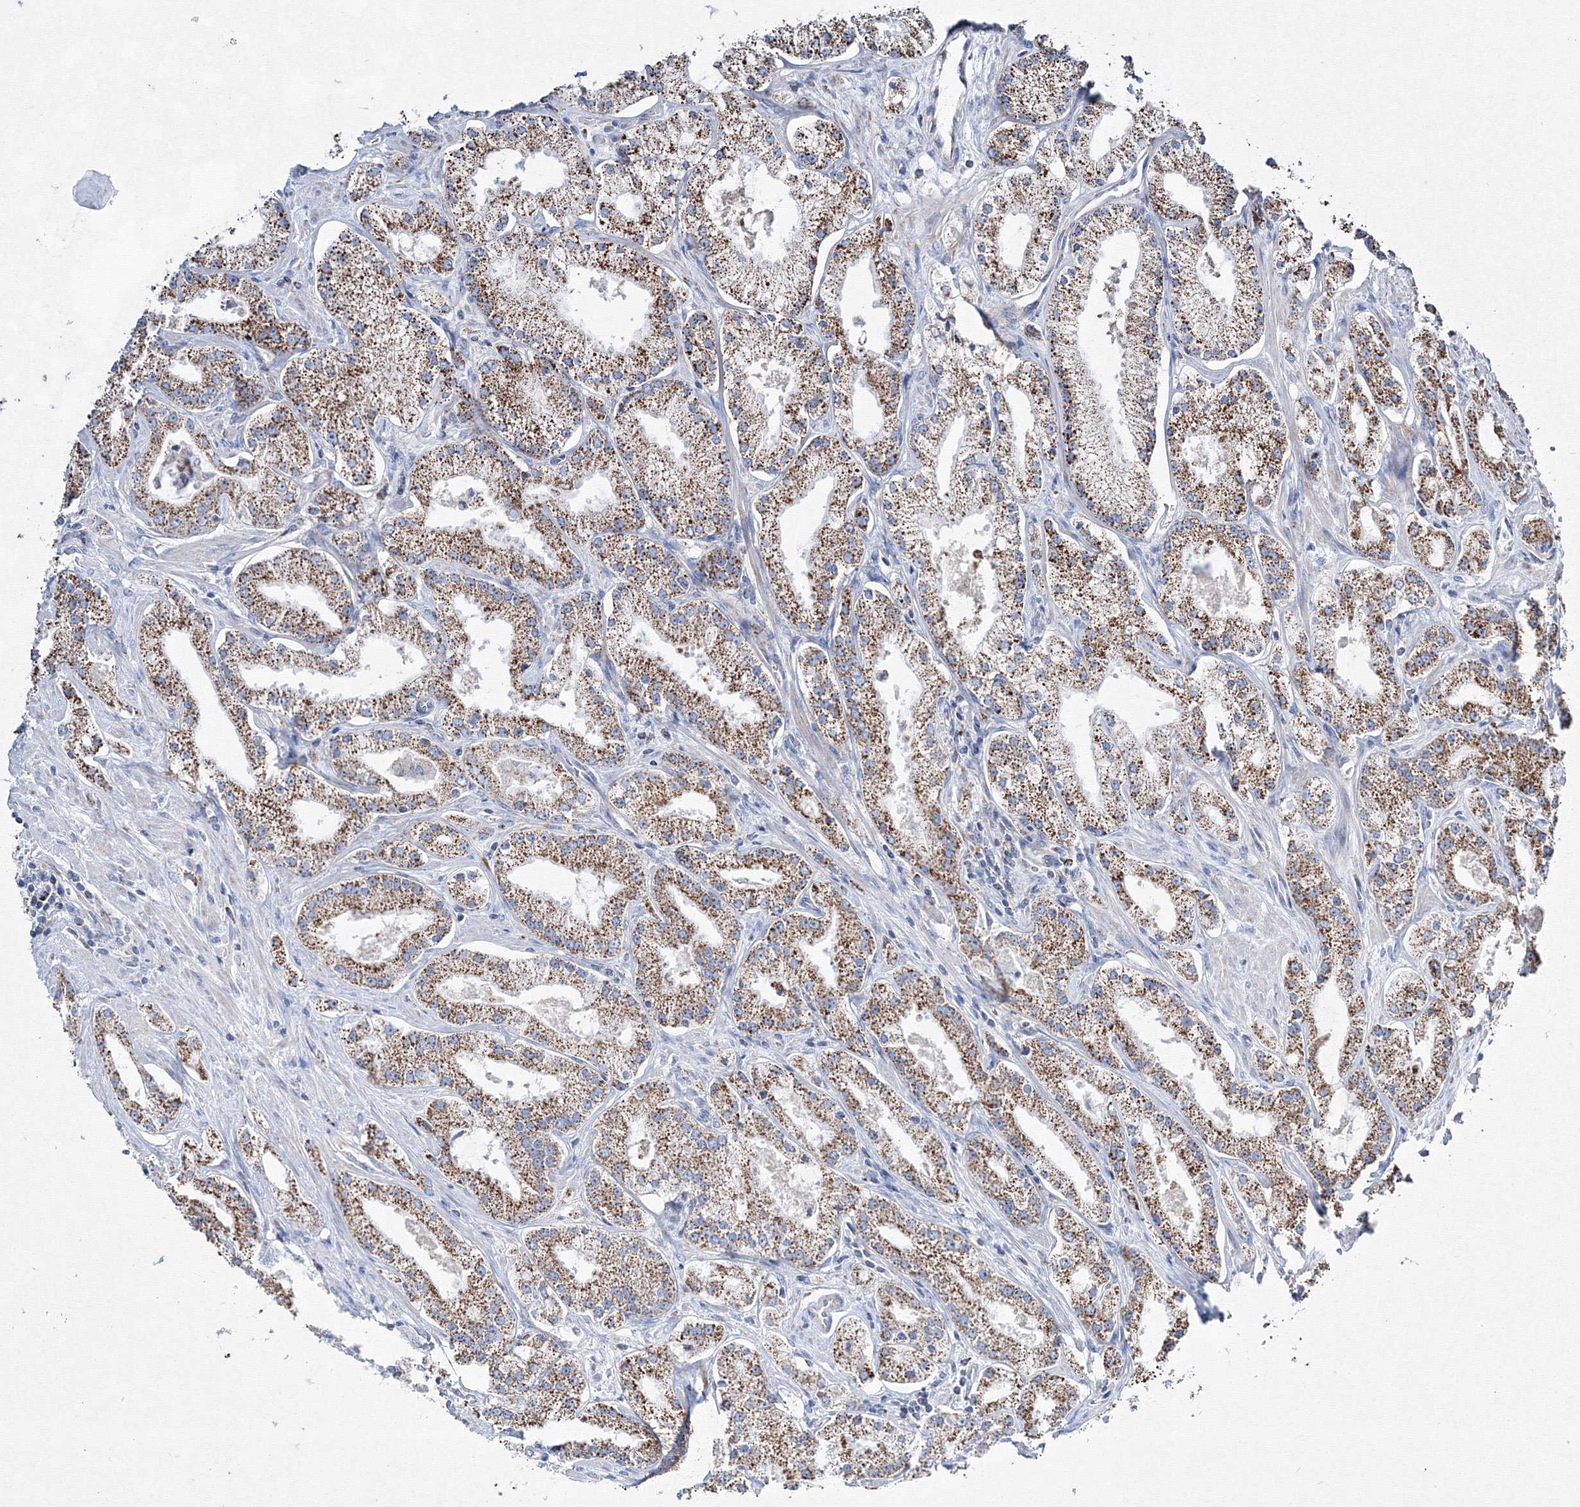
{"staining": {"intensity": "moderate", "quantity": ">75%", "location": "cytoplasmic/membranous"}, "tissue": "prostate cancer", "cell_type": "Tumor cells", "image_type": "cancer", "snomed": [{"axis": "morphology", "description": "Adenocarcinoma, Low grade"}, {"axis": "topography", "description": "Prostate"}], "caption": "A micrograph showing moderate cytoplasmic/membranous expression in approximately >75% of tumor cells in prostate cancer (low-grade adenocarcinoma), as visualized by brown immunohistochemical staining.", "gene": "IGSF9", "patient": {"sex": "male", "age": 69}}